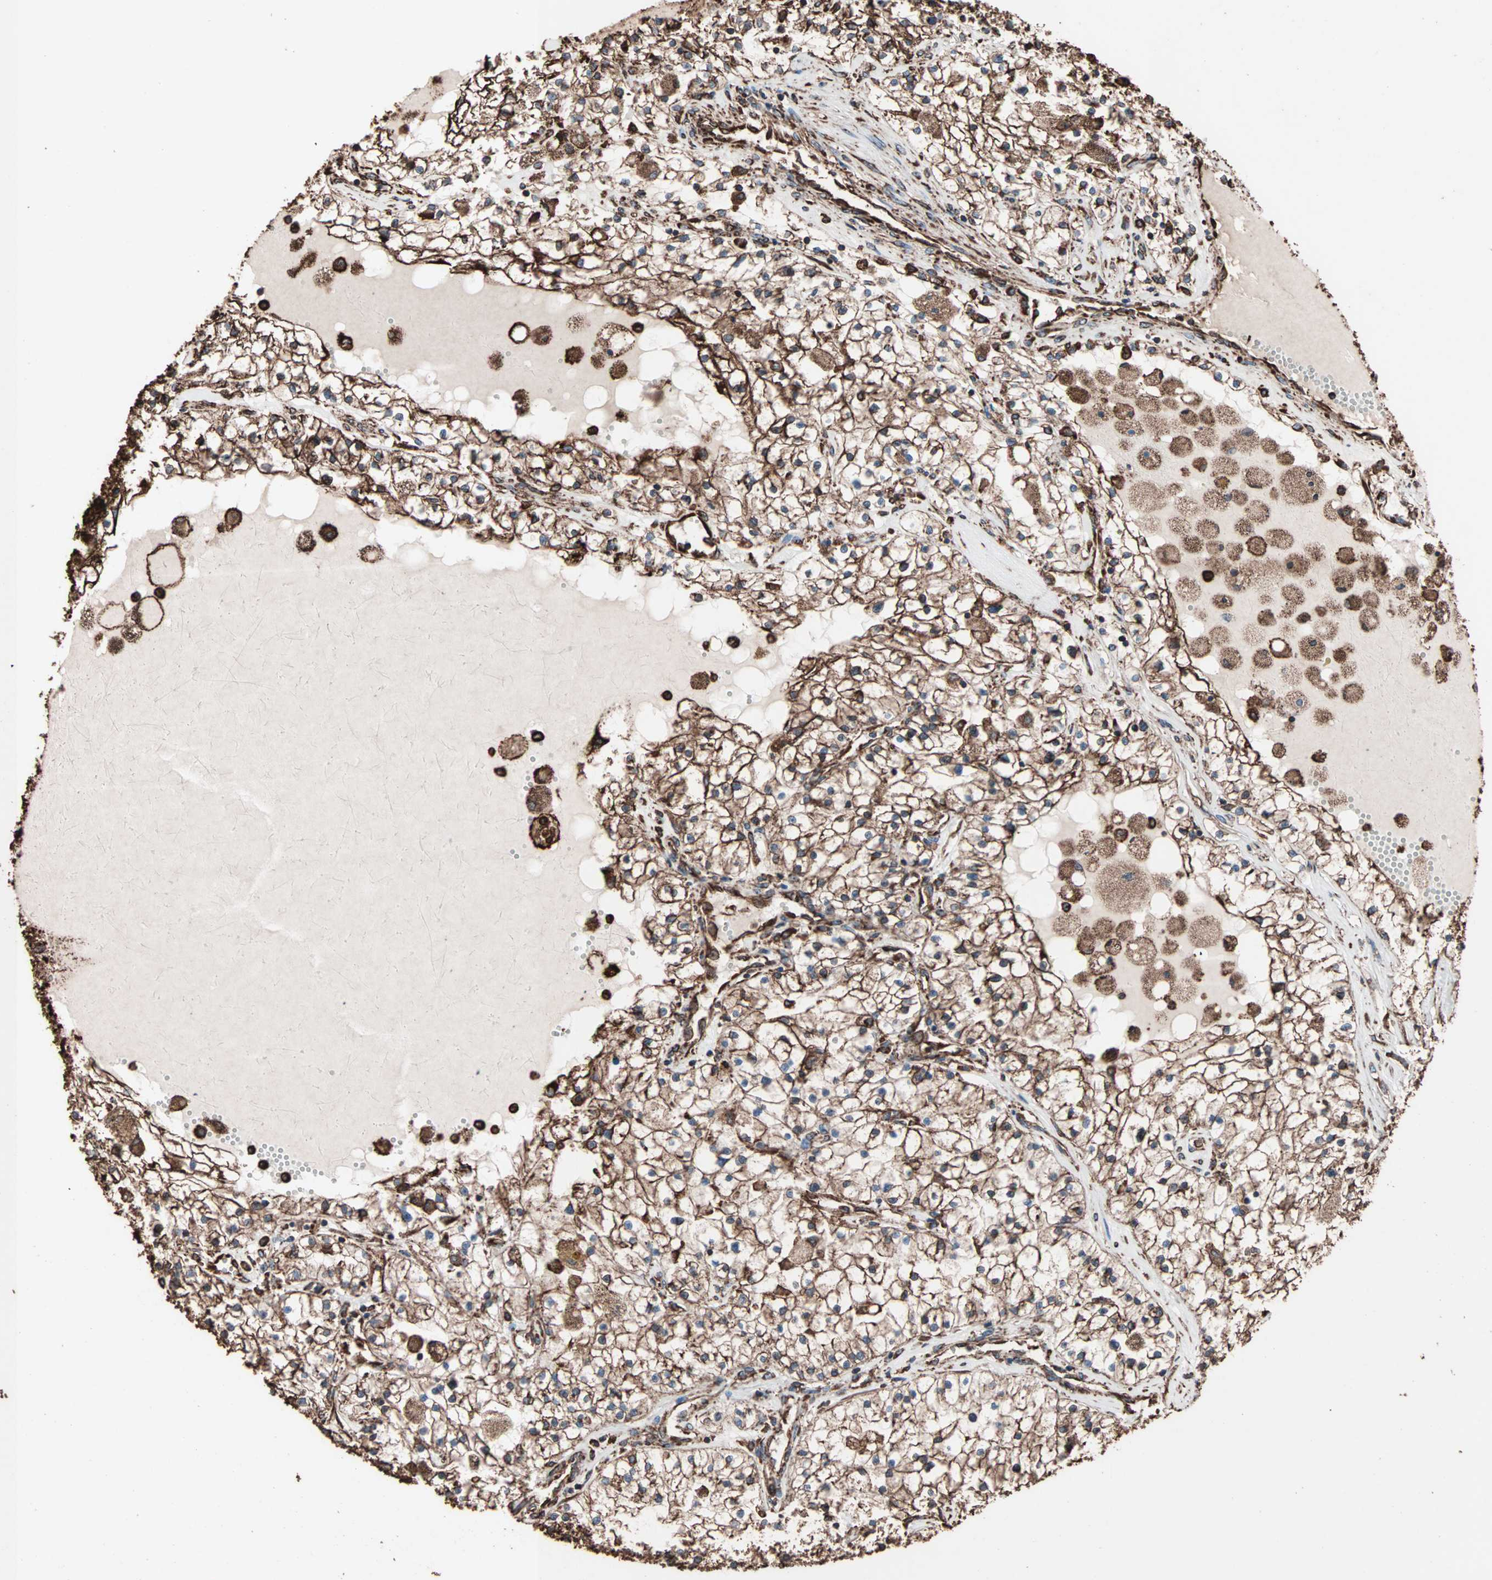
{"staining": {"intensity": "strong", "quantity": ">75%", "location": "cytoplasmic/membranous"}, "tissue": "renal cancer", "cell_type": "Tumor cells", "image_type": "cancer", "snomed": [{"axis": "morphology", "description": "Adenocarcinoma, NOS"}, {"axis": "topography", "description": "Kidney"}], "caption": "Immunohistochemical staining of human renal adenocarcinoma shows strong cytoplasmic/membranous protein positivity in about >75% of tumor cells. The protein of interest is shown in brown color, while the nuclei are stained blue.", "gene": "HSP90B1", "patient": {"sex": "male", "age": 68}}